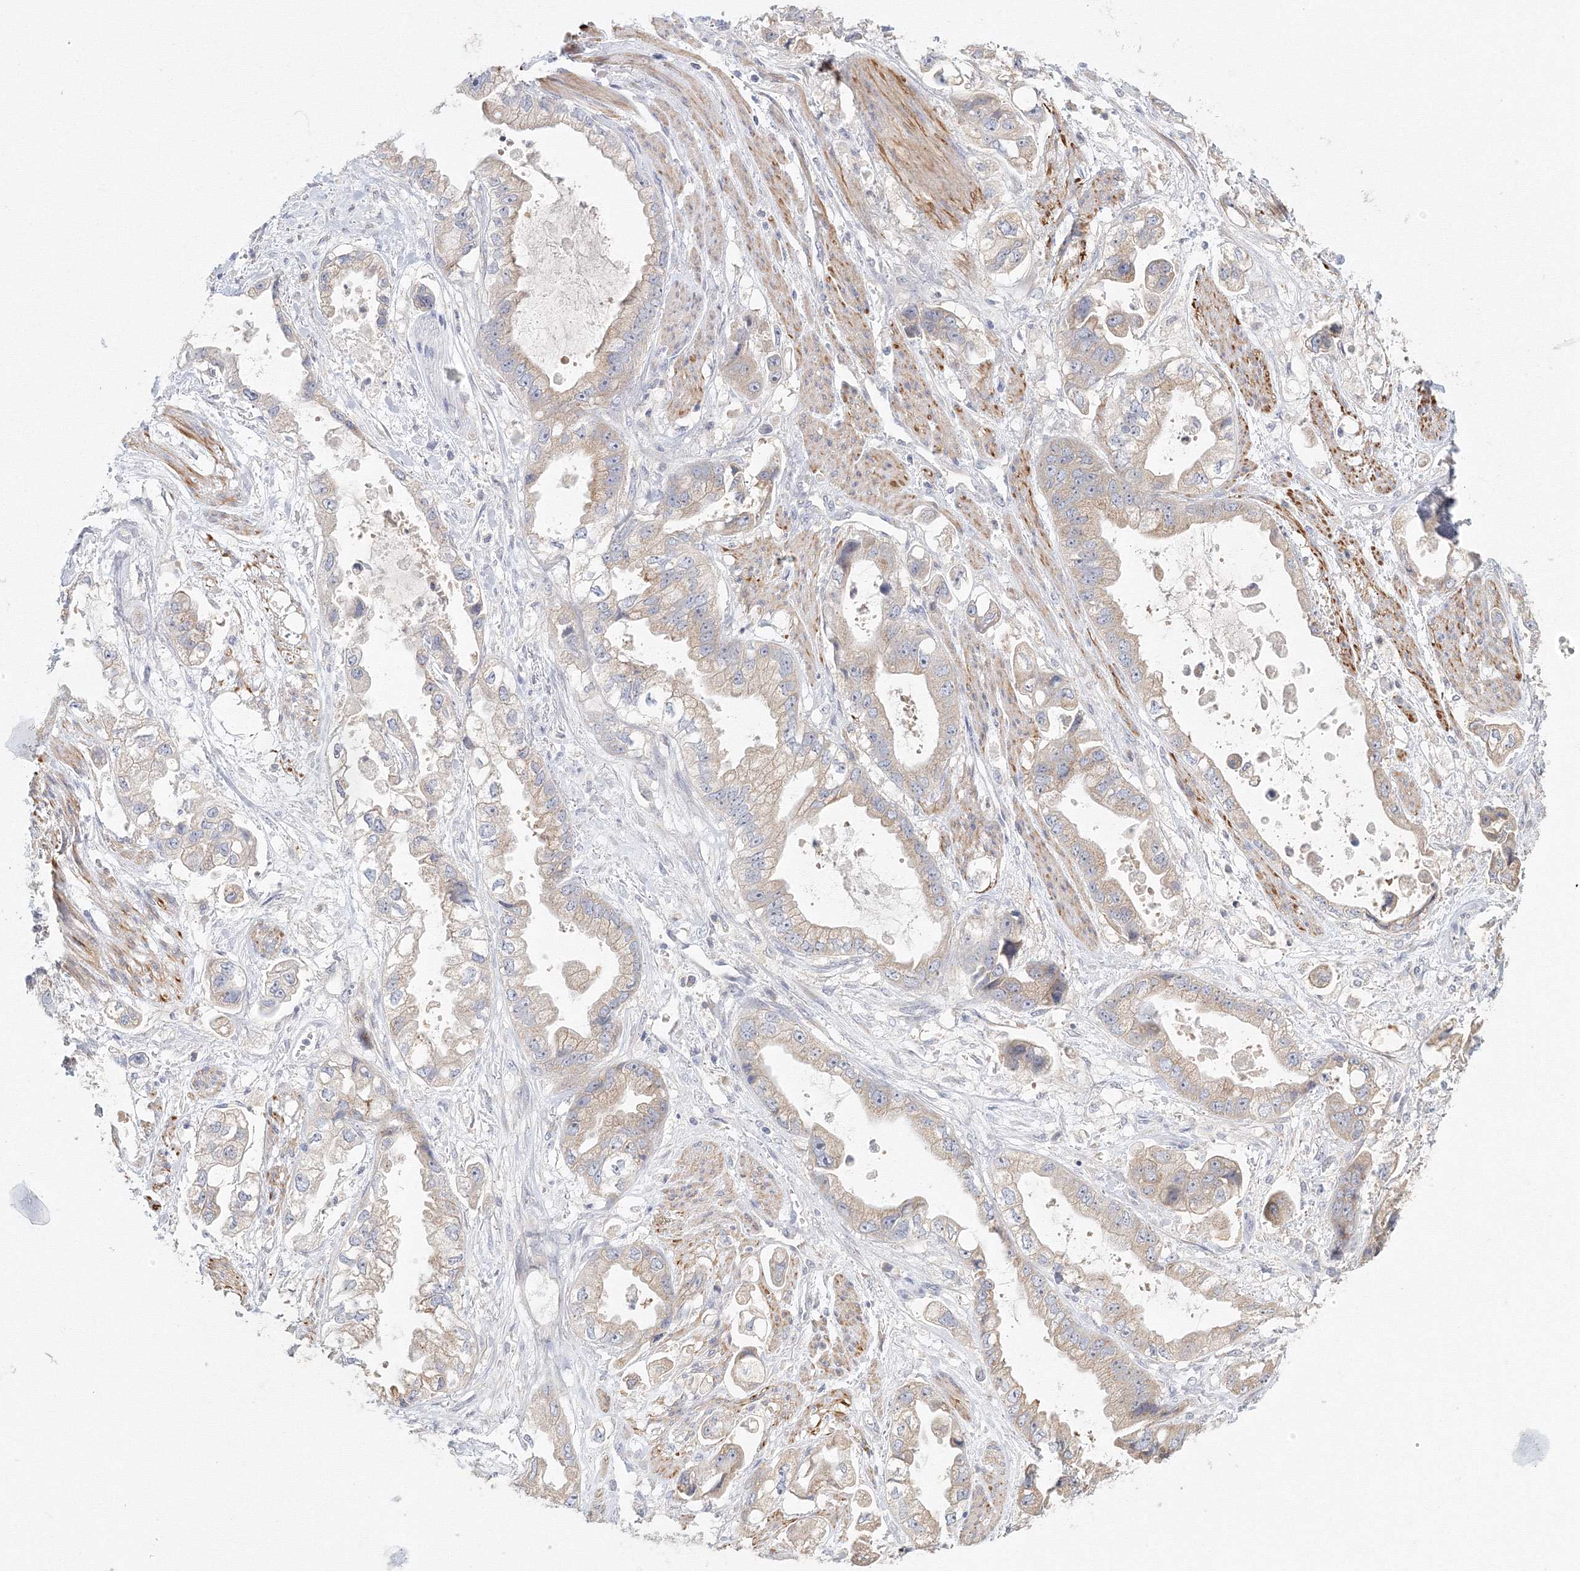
{"staining": {"intensity": "weak", "quantity": "25%-75%", "location": "cytoplasmic/membranous"}, "tissue": "stomach cancer", "cell_type": "Tumor cells", "image_type": "cancer", "snomed": [{"axis": "morphology", "description": "Adenocarcinoma, NOS"}, {"axis": "topography", "description": "Stomach"}], "caption": "A micrograph of stomach cancer stained for a protein exhibits weak cytoplasmic/membranous brown staining in tumor cells.", "gene": "TACC2", "patient": {"sex": "male", "age": 62}}